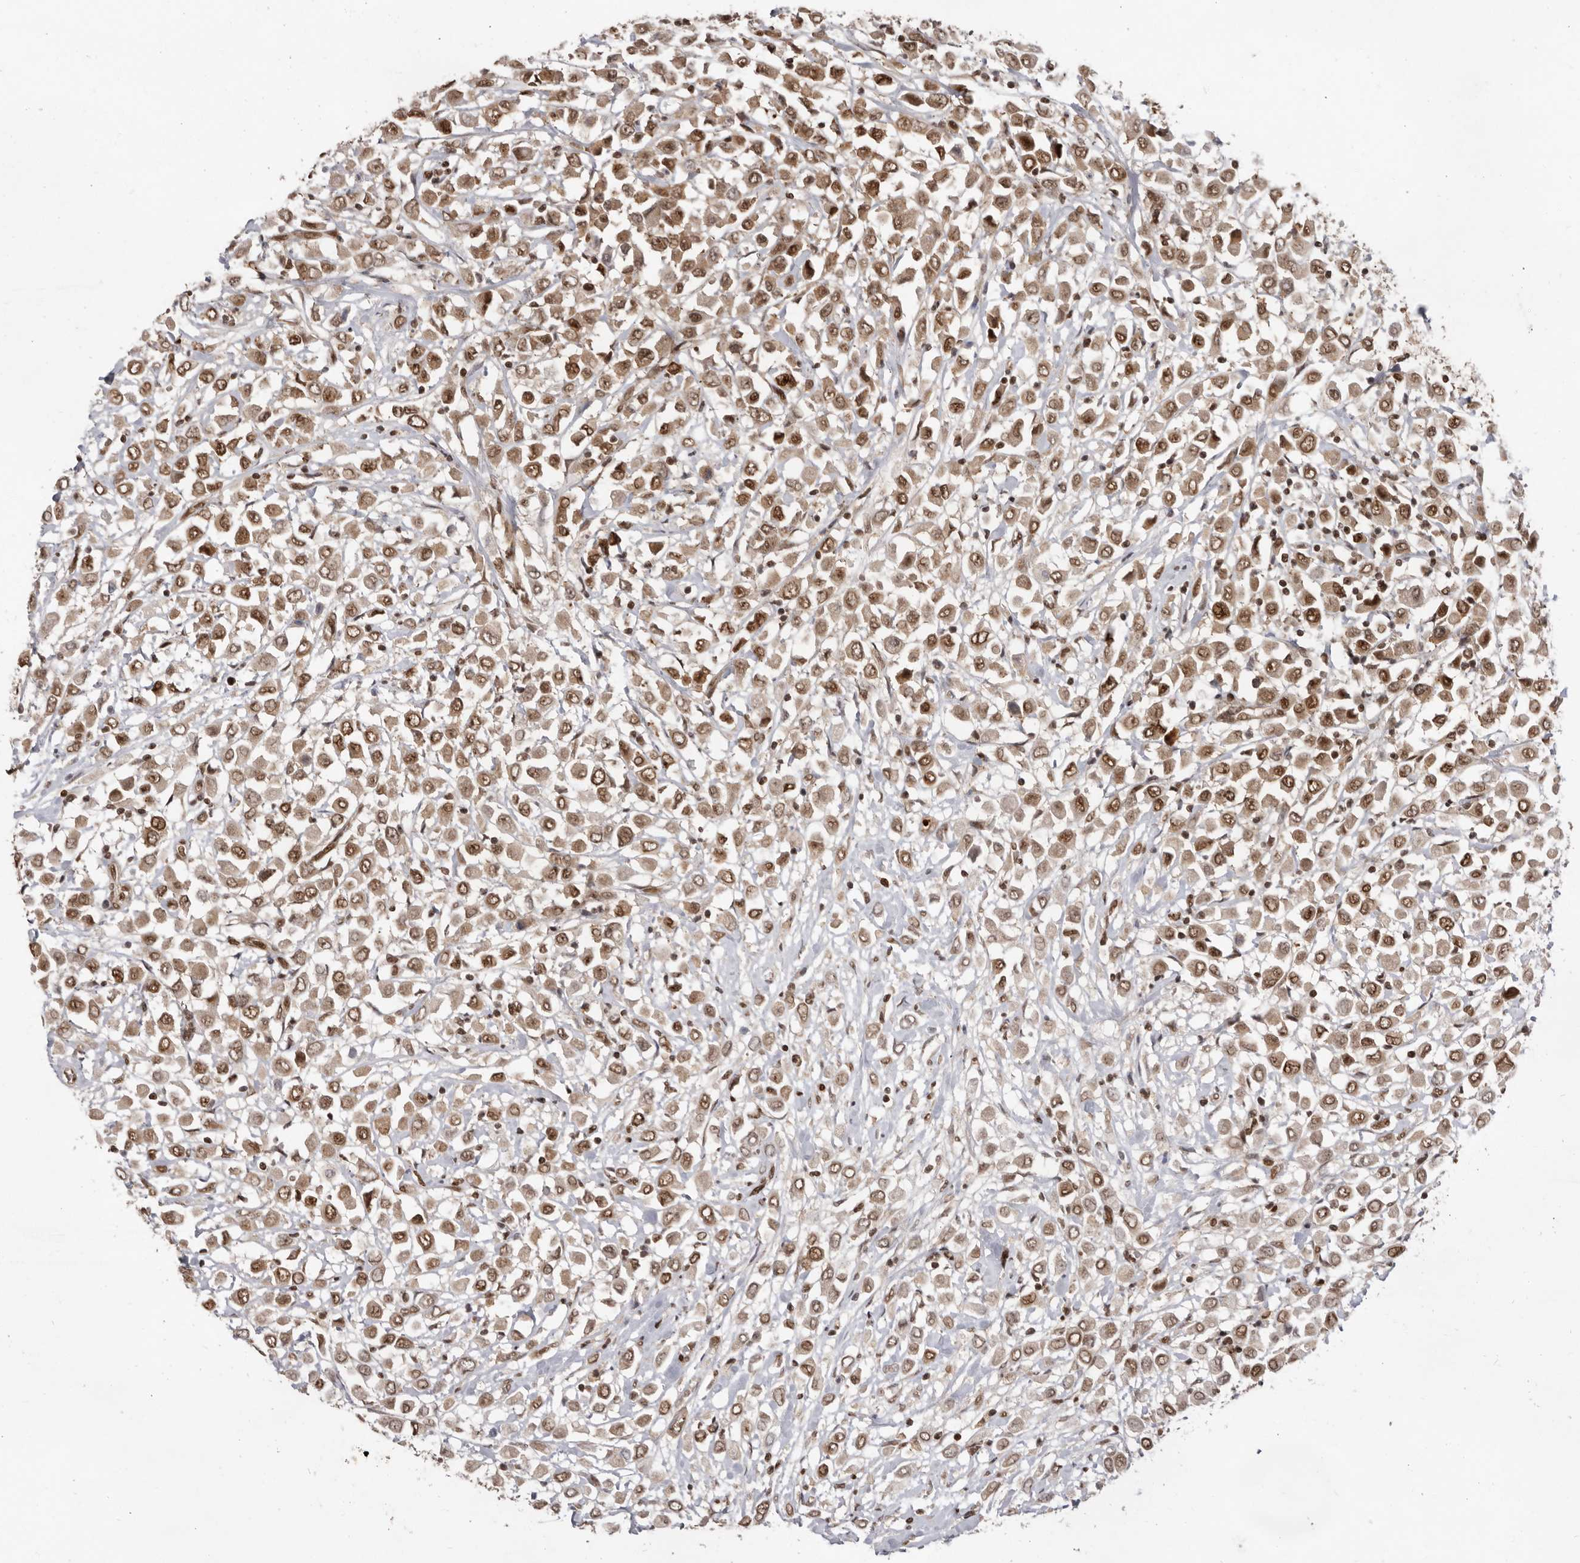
{"staining": {"intensity": "moderate", "quantity": ">75%", "location": "nuclear"}, "tissue": "breast cancer", "cell_type": "Tumor cells", "image_type": "cancer", "snomed": [{"axis": "morphology", "description": "Duct carcinoma"}, {"axis": "topography", "description": "Breast"}], "caption": "Immunohistochemical staining of human infiltrating ductal carcinoma (breast) displays medium levels of moderate nuclear protein positivity in about >75% of tumor cells. Nuclei are stained in blue.", "gene": "CHTOP", "patient": {"sex": "female", "age": 61}}